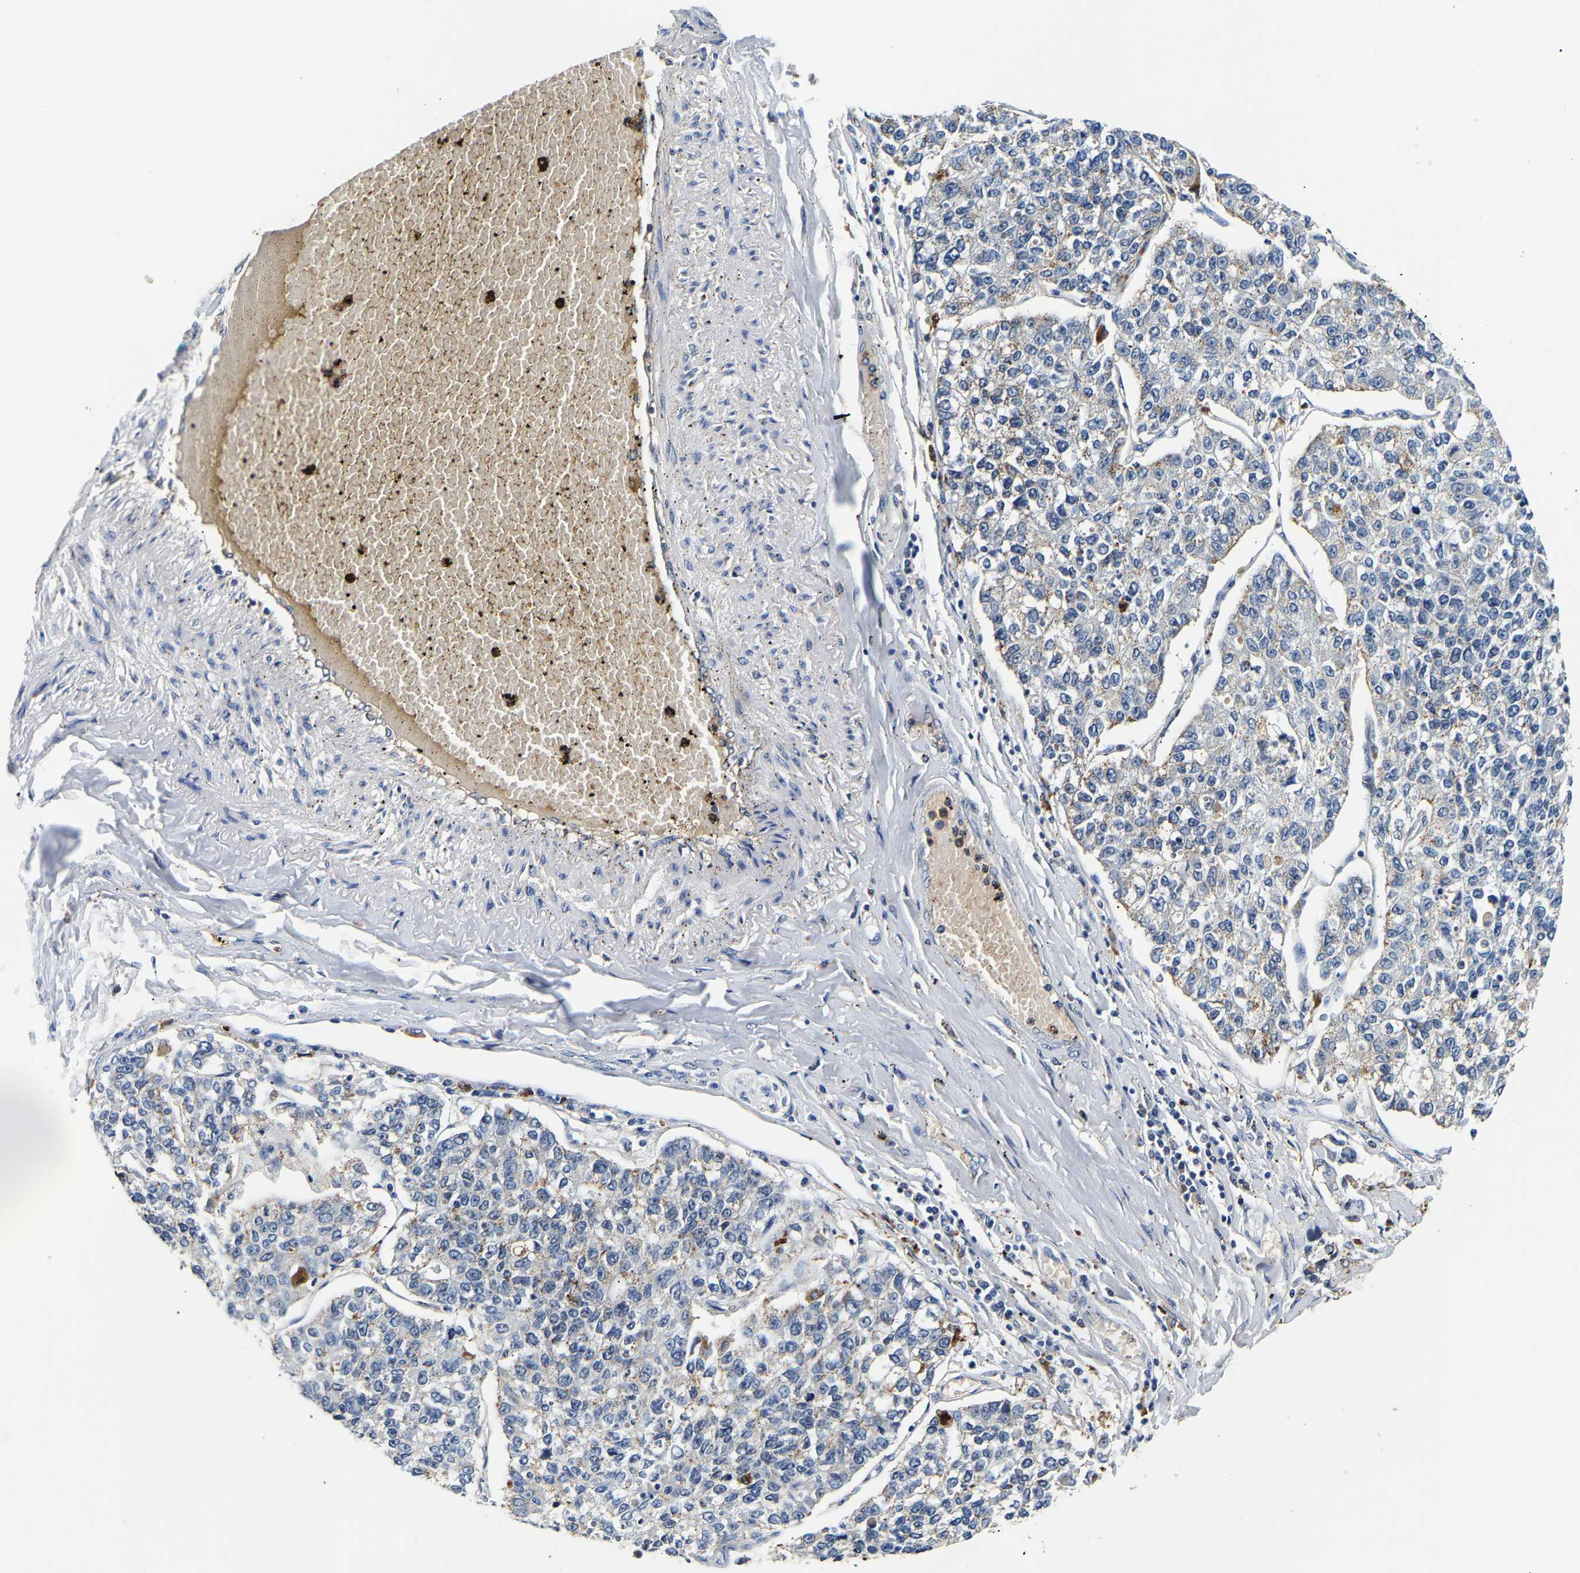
{"staining": {"intensity": "weak", "quantity": "25%-75%", "location": "cytoplasmic/membranous"}, "tissue": "lung cancer", "cell_type": "Tumor cells", "image_type": "cancer", "snomed": [{"axis": "morphology", "description": "Adenocarcinoma, NOS"}, {"axis": "topography", "description": "Lung"}], "caption": "Protein staining exhibits weak cytoplasmic/membranous staining in approximately 25%-75% of tumor cells in lung adenocarcinoma.", "gene": "SMU1", "patient": {"sex": "male", "age": 49}}